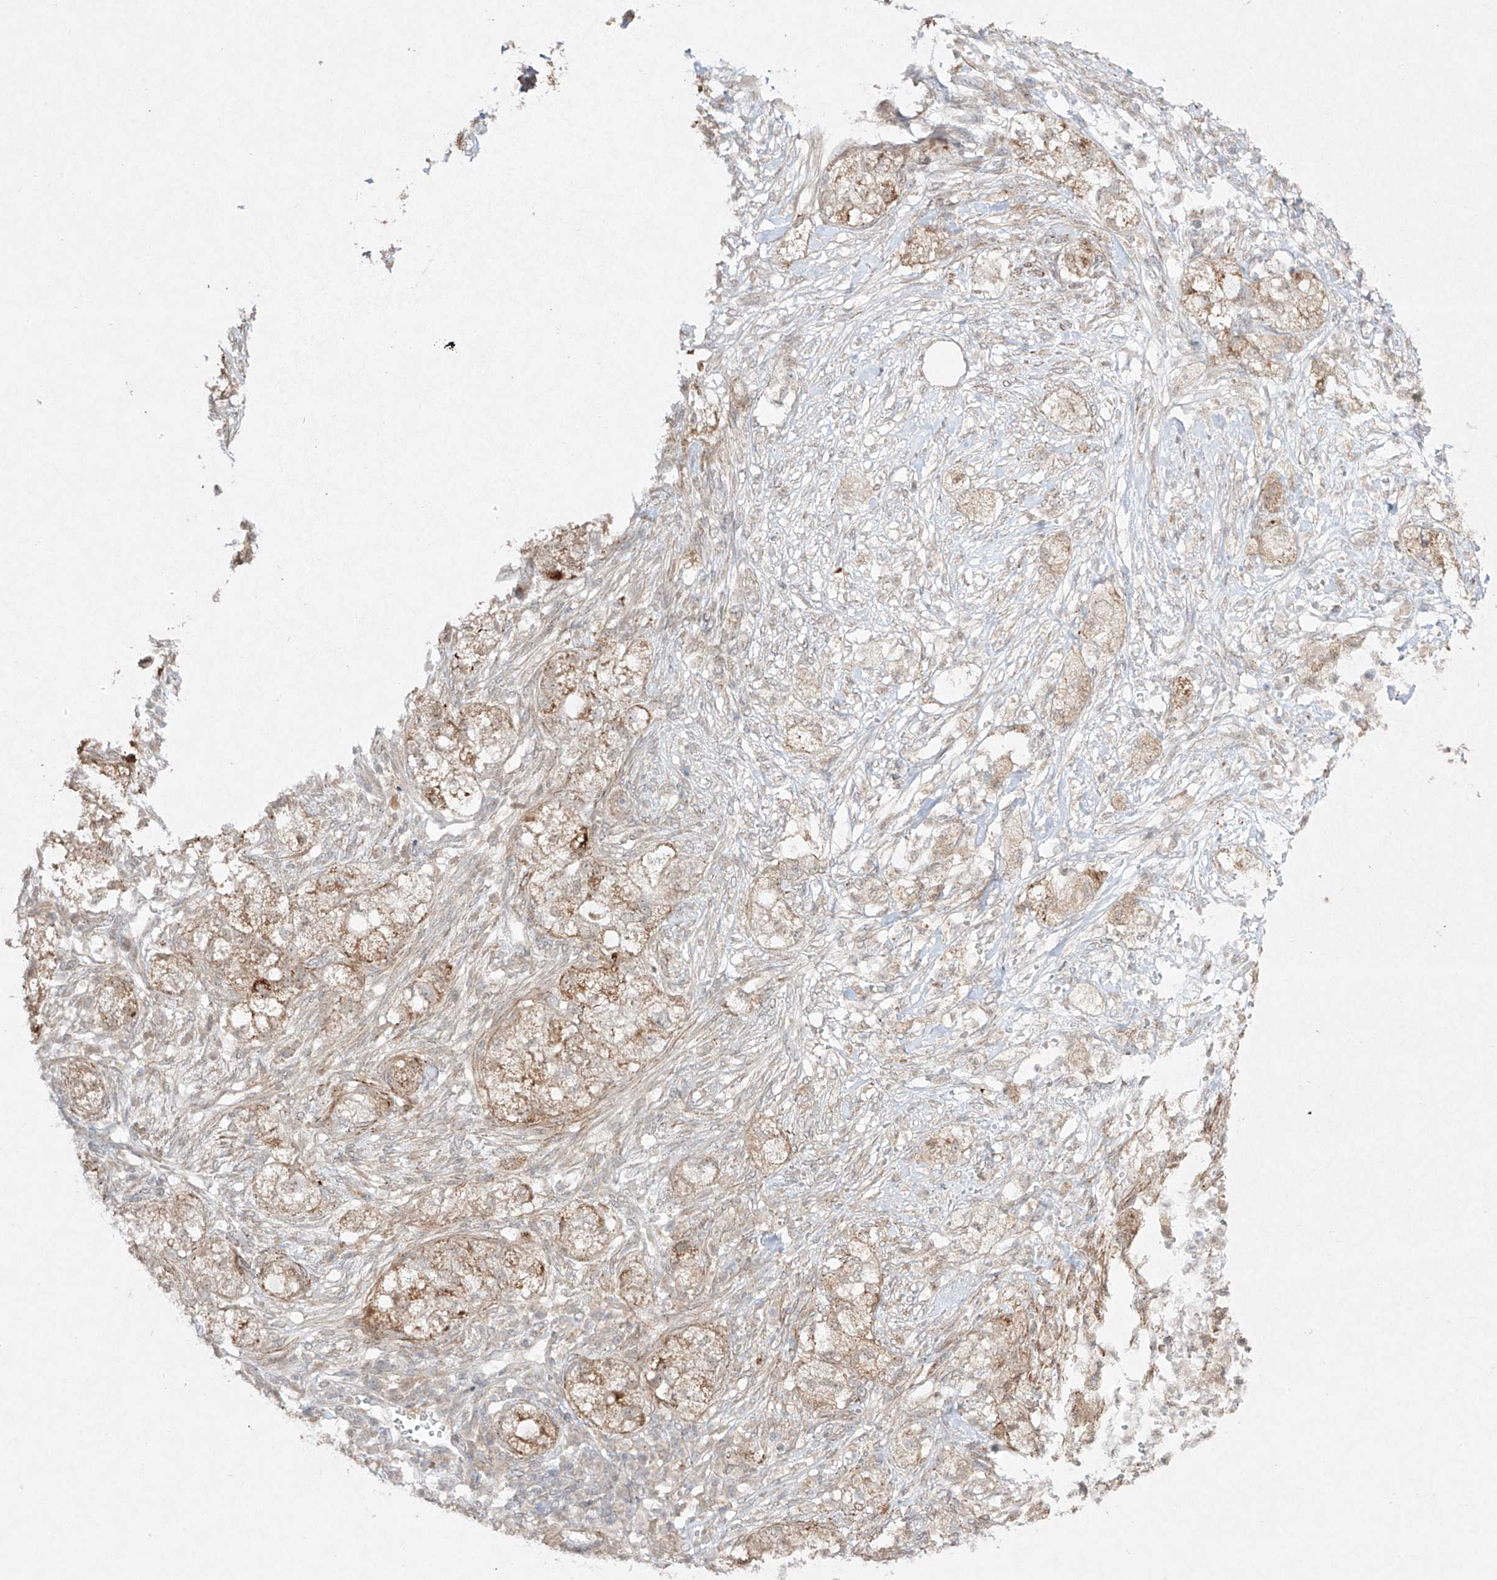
{"staining": {"intensity": "weak", "quantity": "25%-75%", "location": "cytoplasmic/membranous"}, "tissue": "pancreatic cancer", "cell_type": "Tumor cells", "image_type": "cancer", "snomed": [{"axis": "morphology", "description": "Adenocarcinoma, NOS"}, {"axis": "topography", "description": "Pancreas"}], "caption": "Approximately 25%-75% of tumor cells in adenocarcinoma (pancreatic) exhibit weak cytoplasmic/membranous protein expression as visualized by brown immunohistochemical staining.", "gene": "KDM1B", "patient": {"sex": "female", "age": 78}}